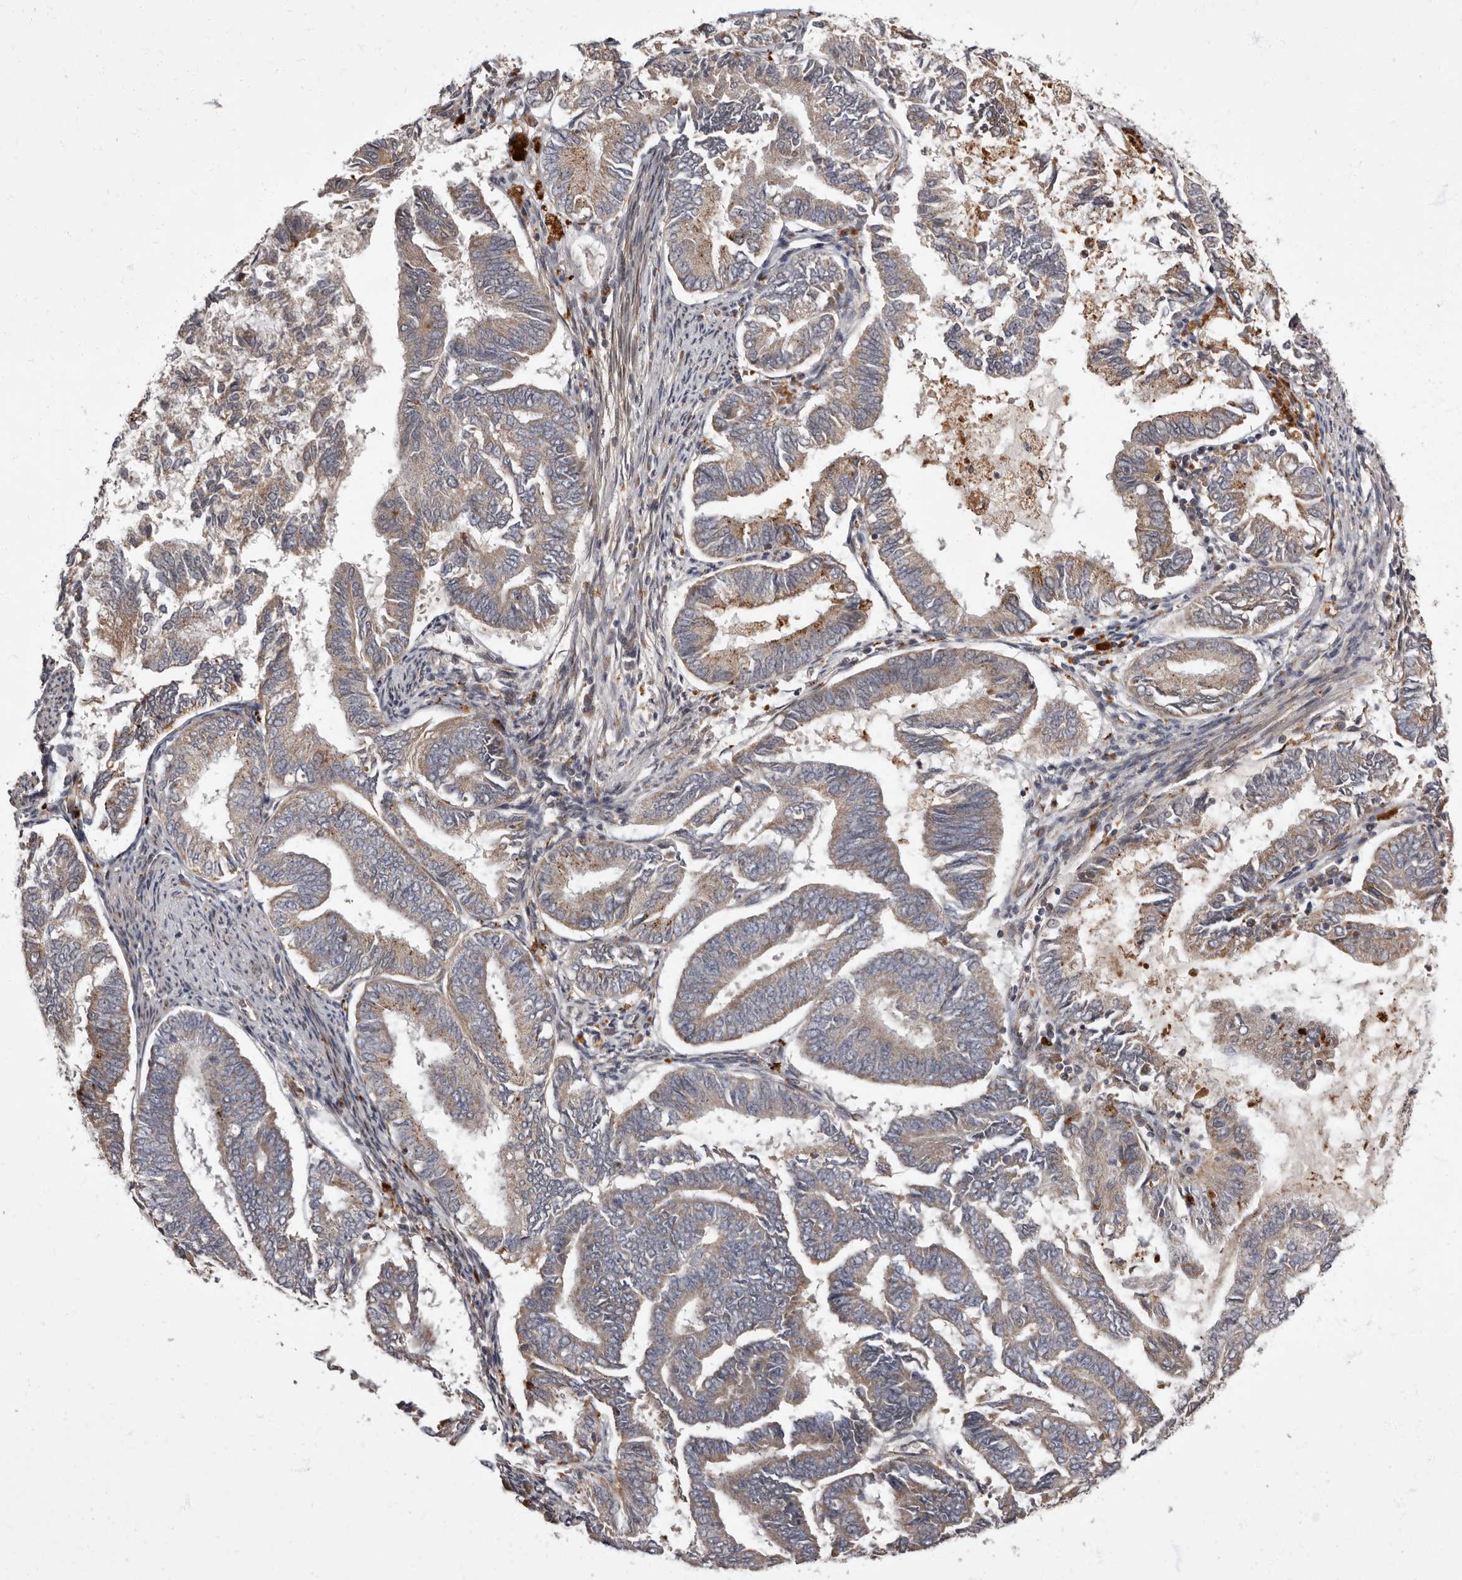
{"staining": {"intensity": "weak", "quantity": ">75%", "location": "cytoplasmic/membranous"}, "tissue": "endometrial cancer", "cell_type": "Tumor cells", "image_type": "cancer", "snomed": [{"axis": "morphology", "description": "Adenocarcinoma, NOS"}, {"axis": "topography", "description": "Endometrium"}], "caption": "Tumor cells display weak cytoplasmic/membranous positivity in about >75% of cells in endometrial cancer (adenocarcinoma).", "gene": "ADCY2", "patient": {"sex": "female", "age": 86}}